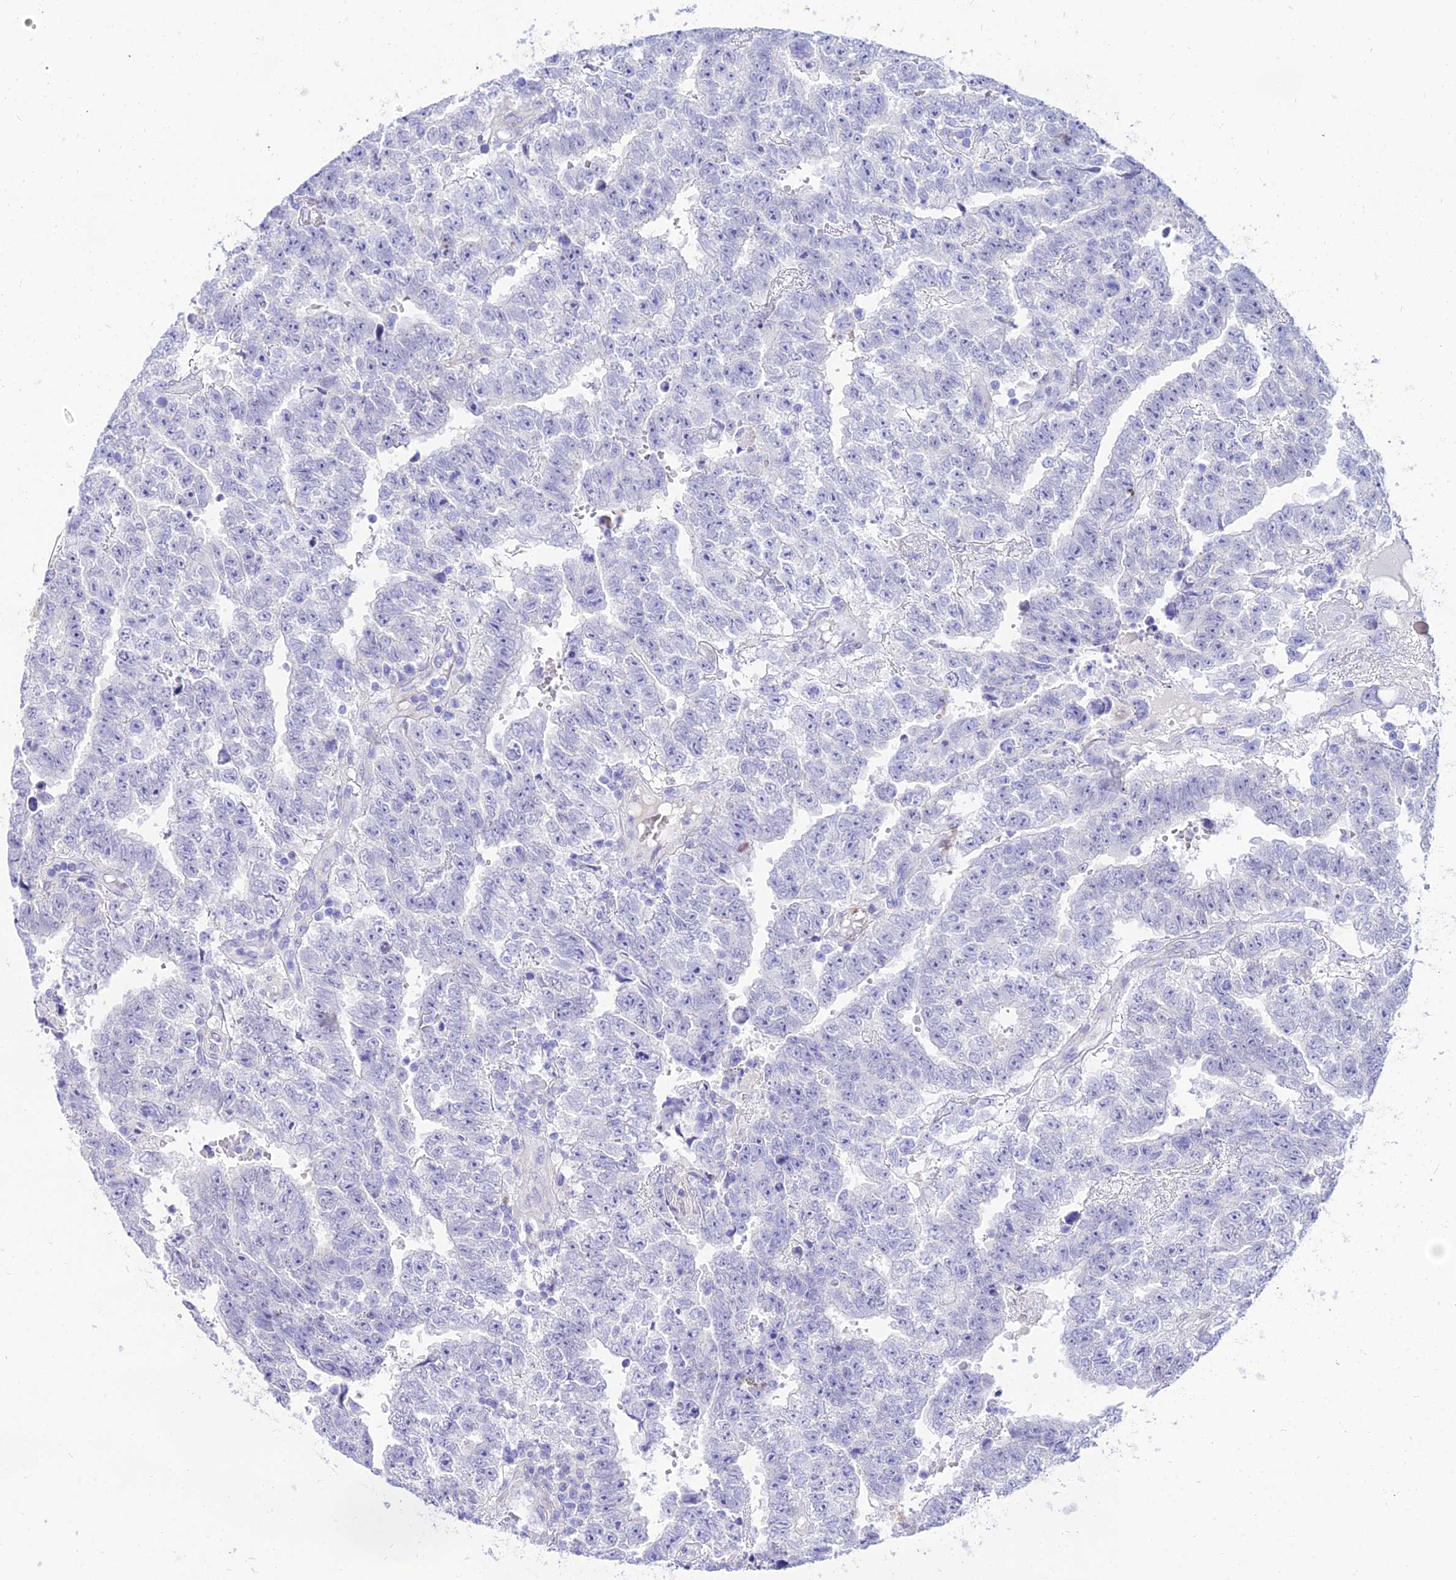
{"staining": {"intensity": "negative", "quantity": "none", "location": "none"}, "tissue": "testis cancer", "cell_type": "Tumor cells", "image_type": "cancer", "snomed": [{"axis": "morphology", "description": "Carcinoma, Embryonal, NOS"}, {"axis": "topography", "description": "Testis"}], "caption": "Tumor cells are negative for protein expression in human testis cancer (embryonal carcinoma).", "gene": "TAC3", "patient": {"sex": "male", "age": 25}}